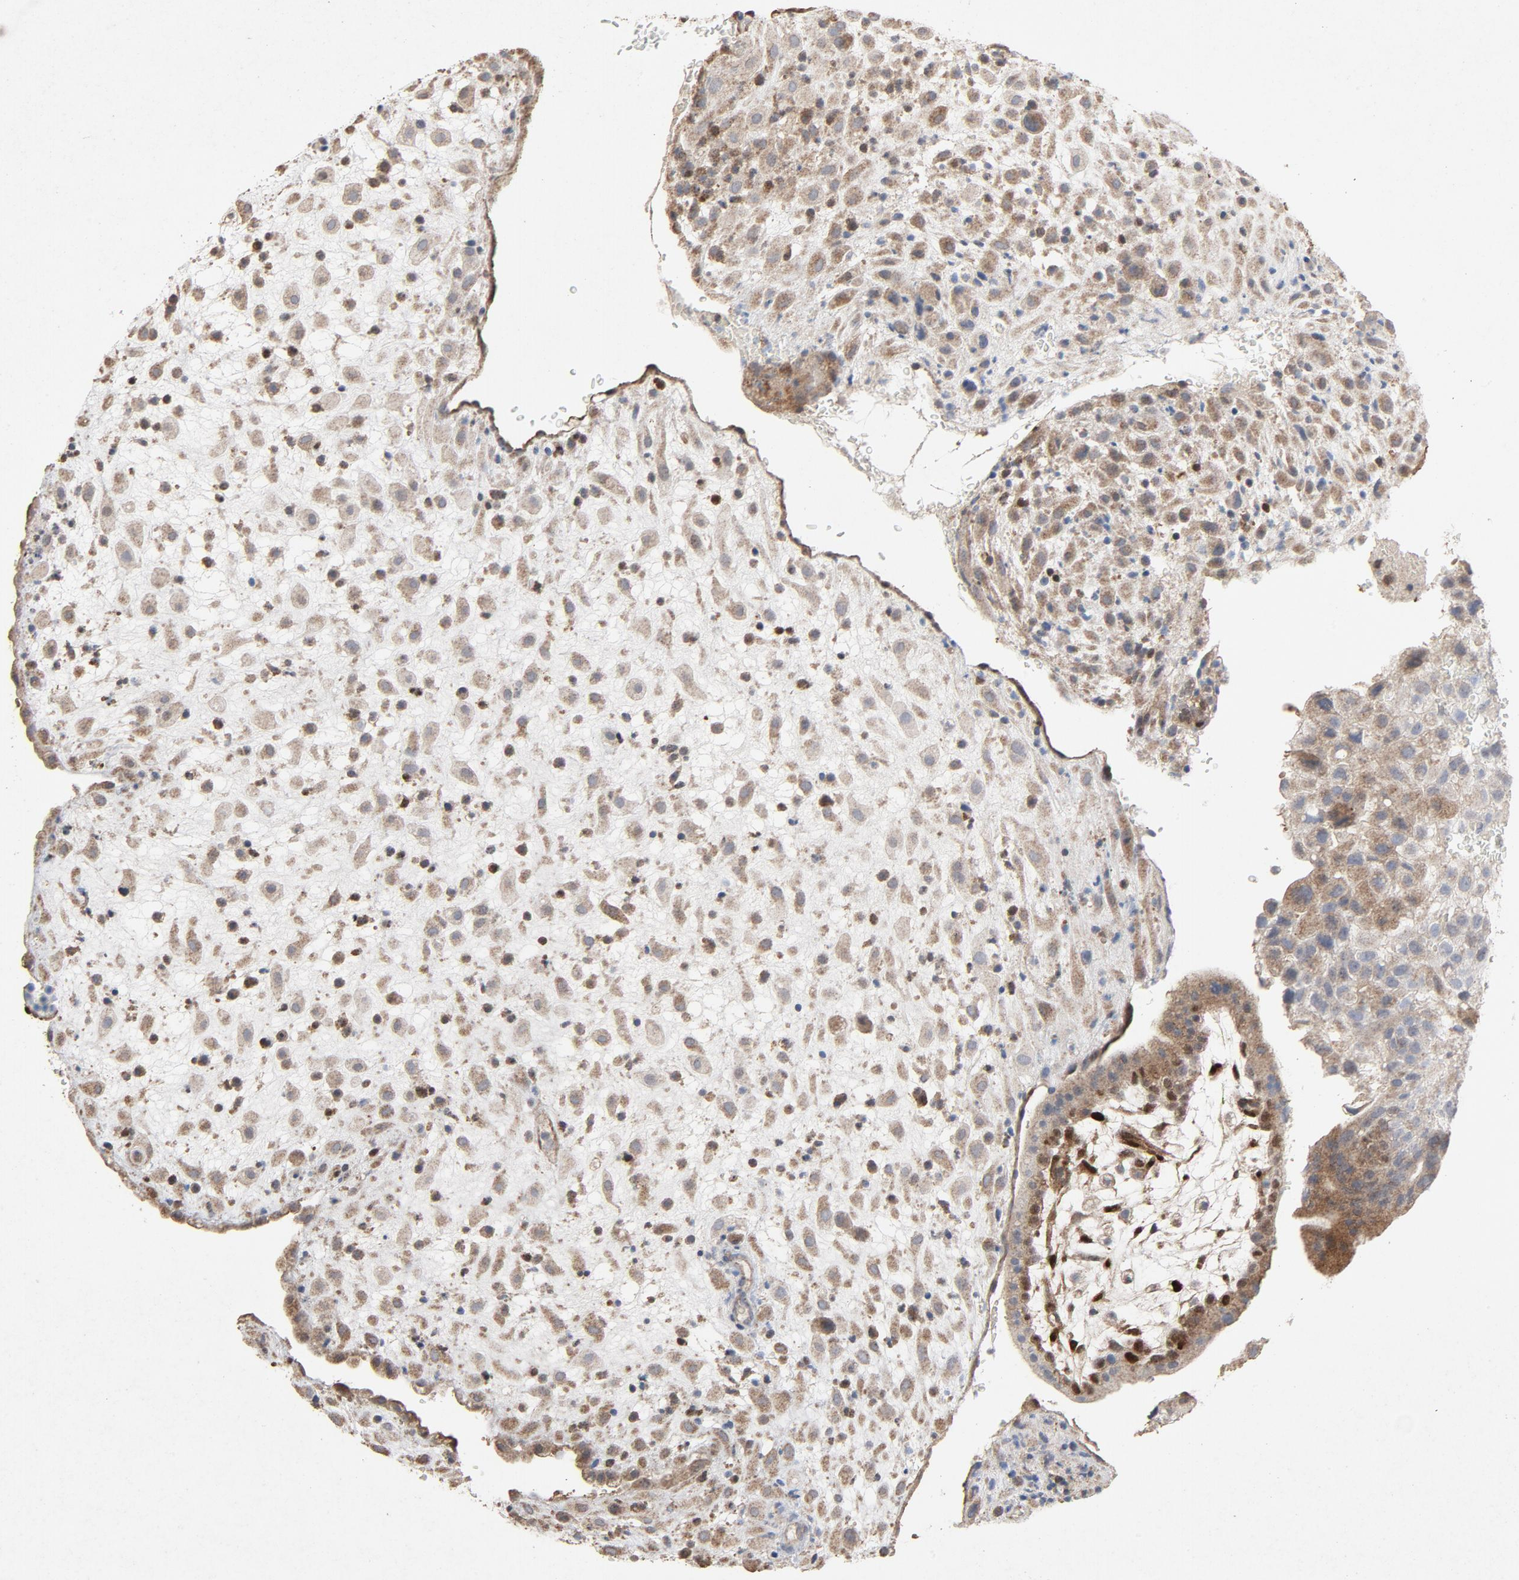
{"staining": {"intensity": "moderate", "quantity": ">75%", "location": "cytoplasmic/membranous"}, "tissue": "placenta", "cell_type": "Decidual cells", "image_type": "normal", "snomed": [{"axis": "morphology", "description": "Normal tissue, NOS"}, {"axis": "topography", "description": "Placenta"}], "caption": "DAB immunohistochemical staining of benign placenta shows moderate cytoplasmic/membranous protein staining in about >75% of decidual cells. Nuclei are stained in blue.", "gene": "CDK6", "patient": {"sex": "female", "age": 35}}